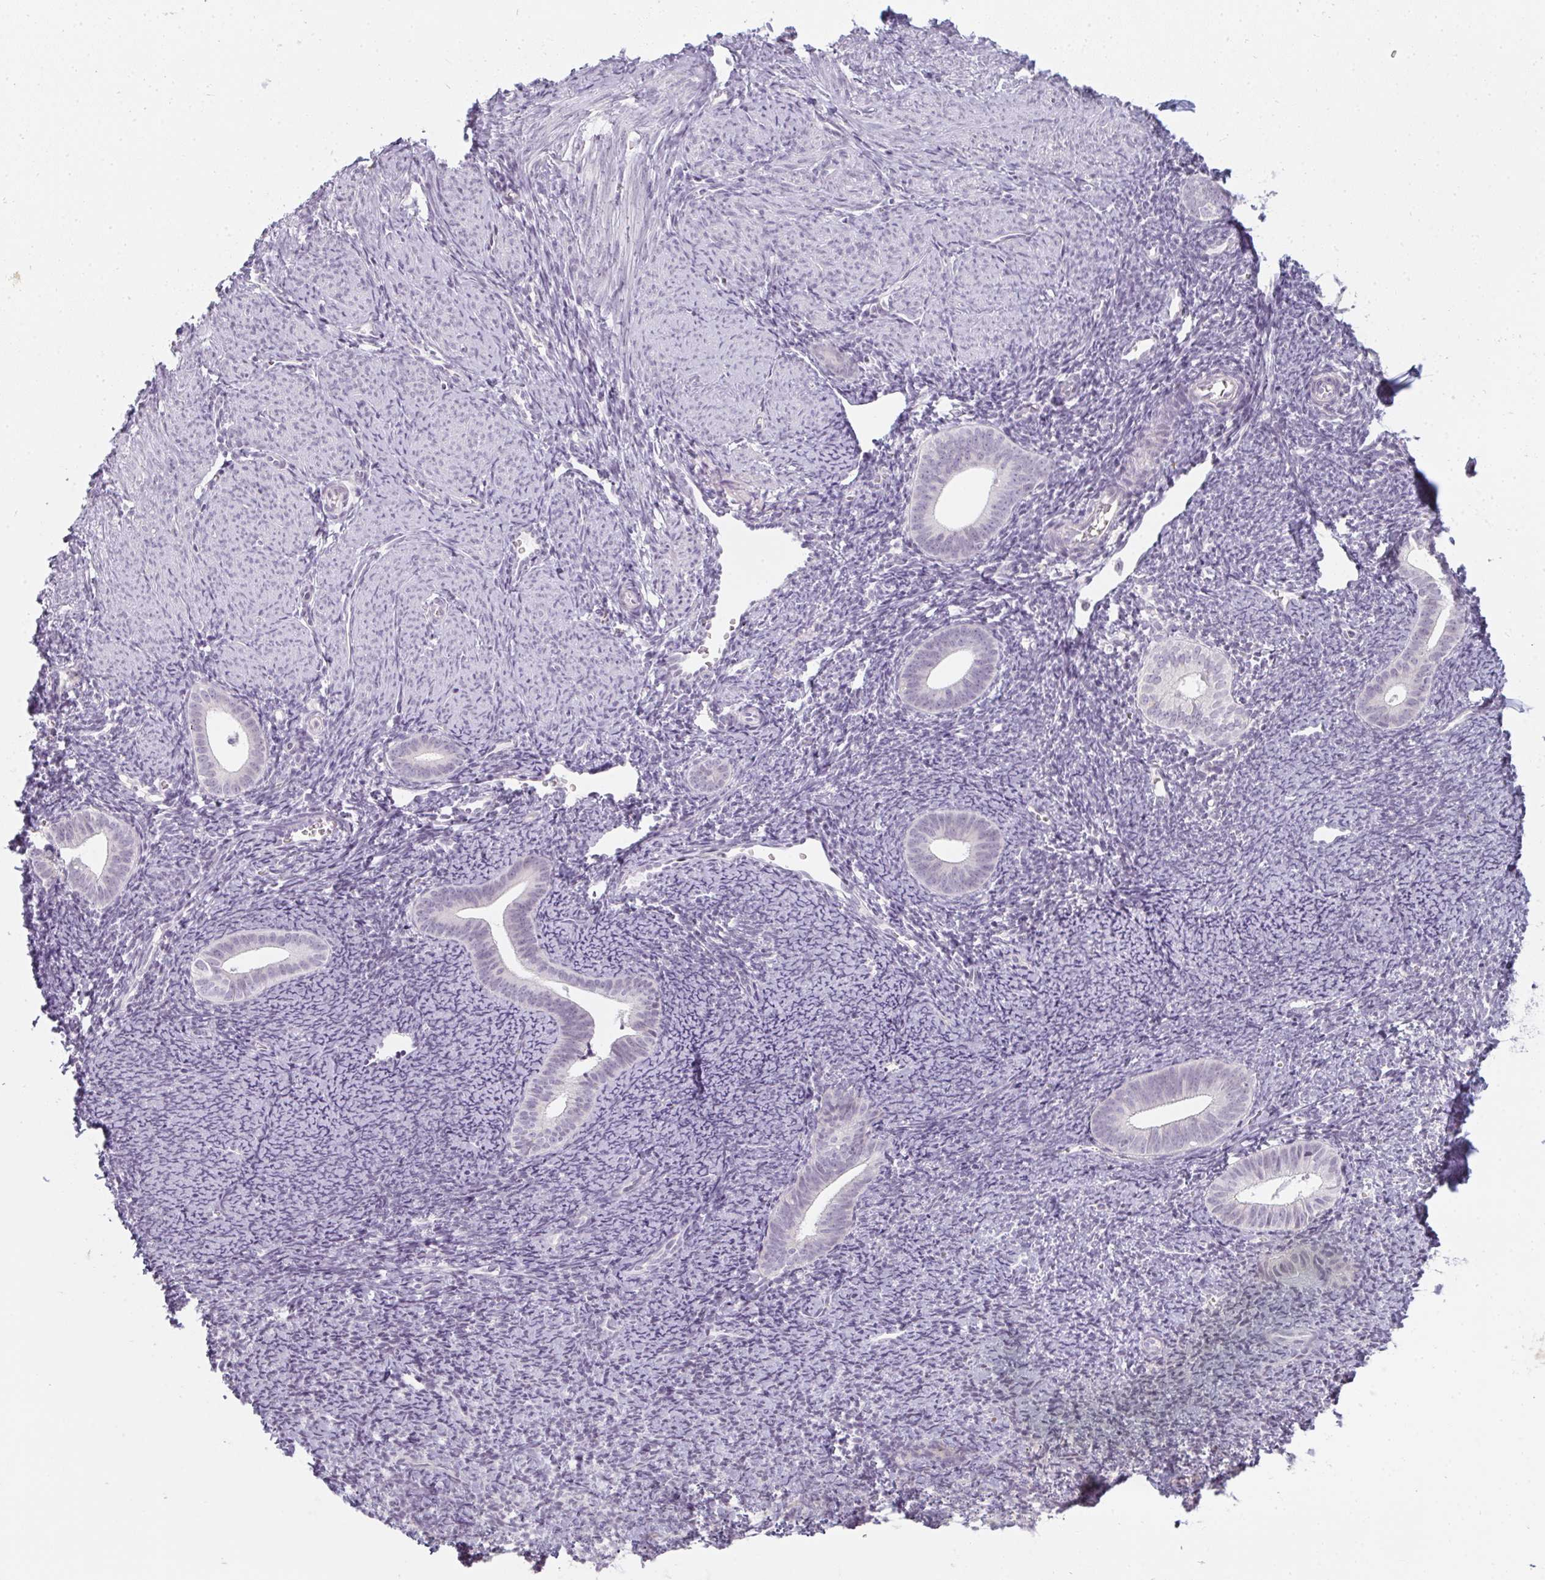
{"staining": {"intensity": "negative", "quantity": "none", "location": "none"}, "tissue": "endometrium", "cell_type": "Cells in endometrial stroma", "image_type": "normal", "snomed": [{"axis": "morphology", "description": "Normal tissue, NOS"}, {"axis": "topography", "description": "Endometrium"}], "caption": "Human endometrium stained for a protein using IHC reveals no expression in cells in endometrial stroma.", "gene": "RBBP6", "patient": {"sex": "female", "age": 39}}